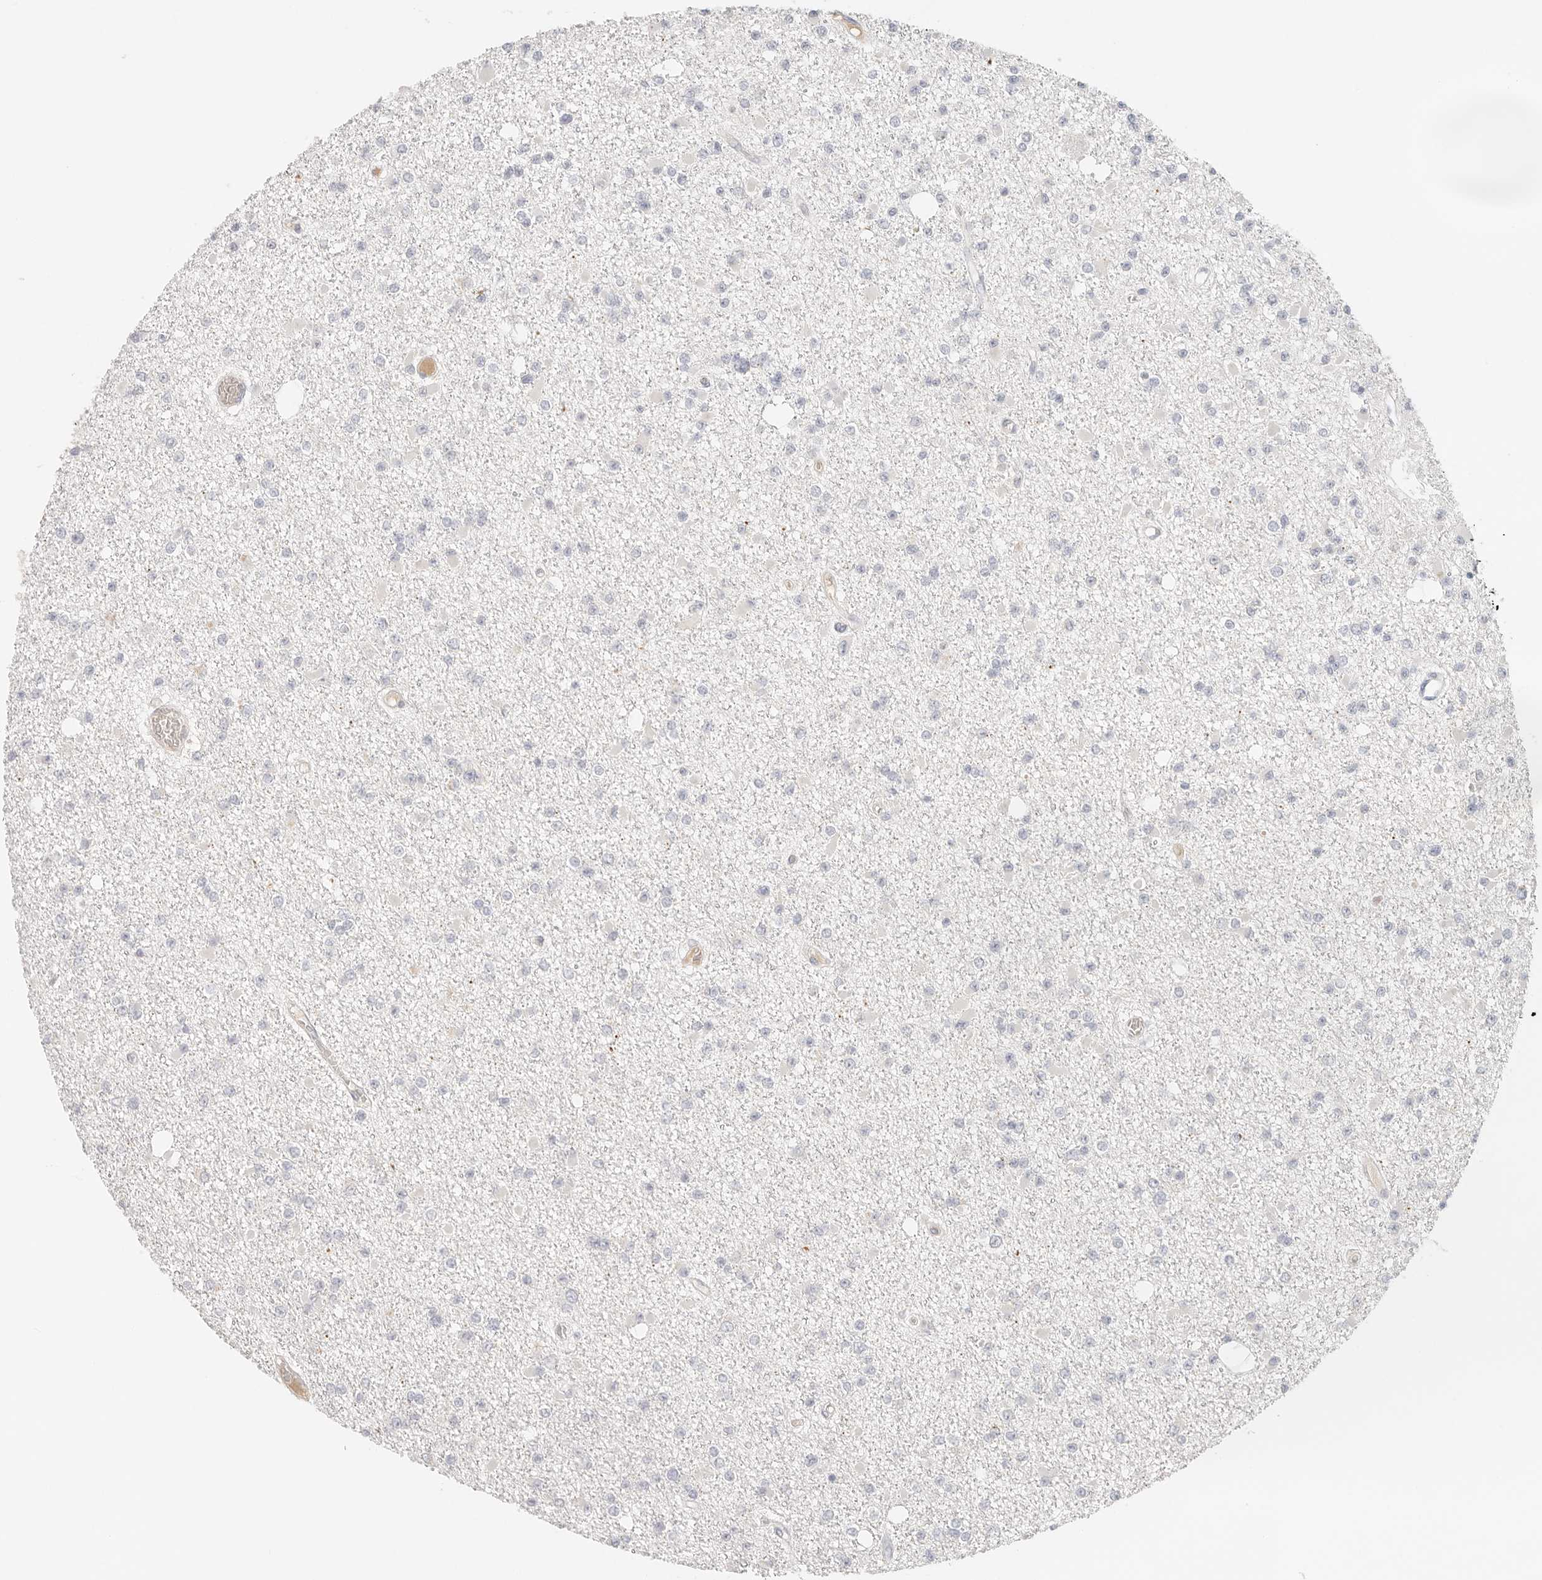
{"staining": {"intensity": "negative", "quantity": "none", "location": "none"}, "tissue": "glioma", "cell_type": "Tumor cells", "image_type": "cancer", "snomed": [{"axis": "morphology", "description": "Glioma, malignant, Low grade"}, {"axis": "topography", "description": "Brain"}], "caption": "High magnification brightfield microscopy of glioma stained with DAB (brown) and counterstained with hematoxylin (blue): tumor cells show no significant expression.", "gene": "SPHK1", "patient": {"sex": "female", "age": 22}}